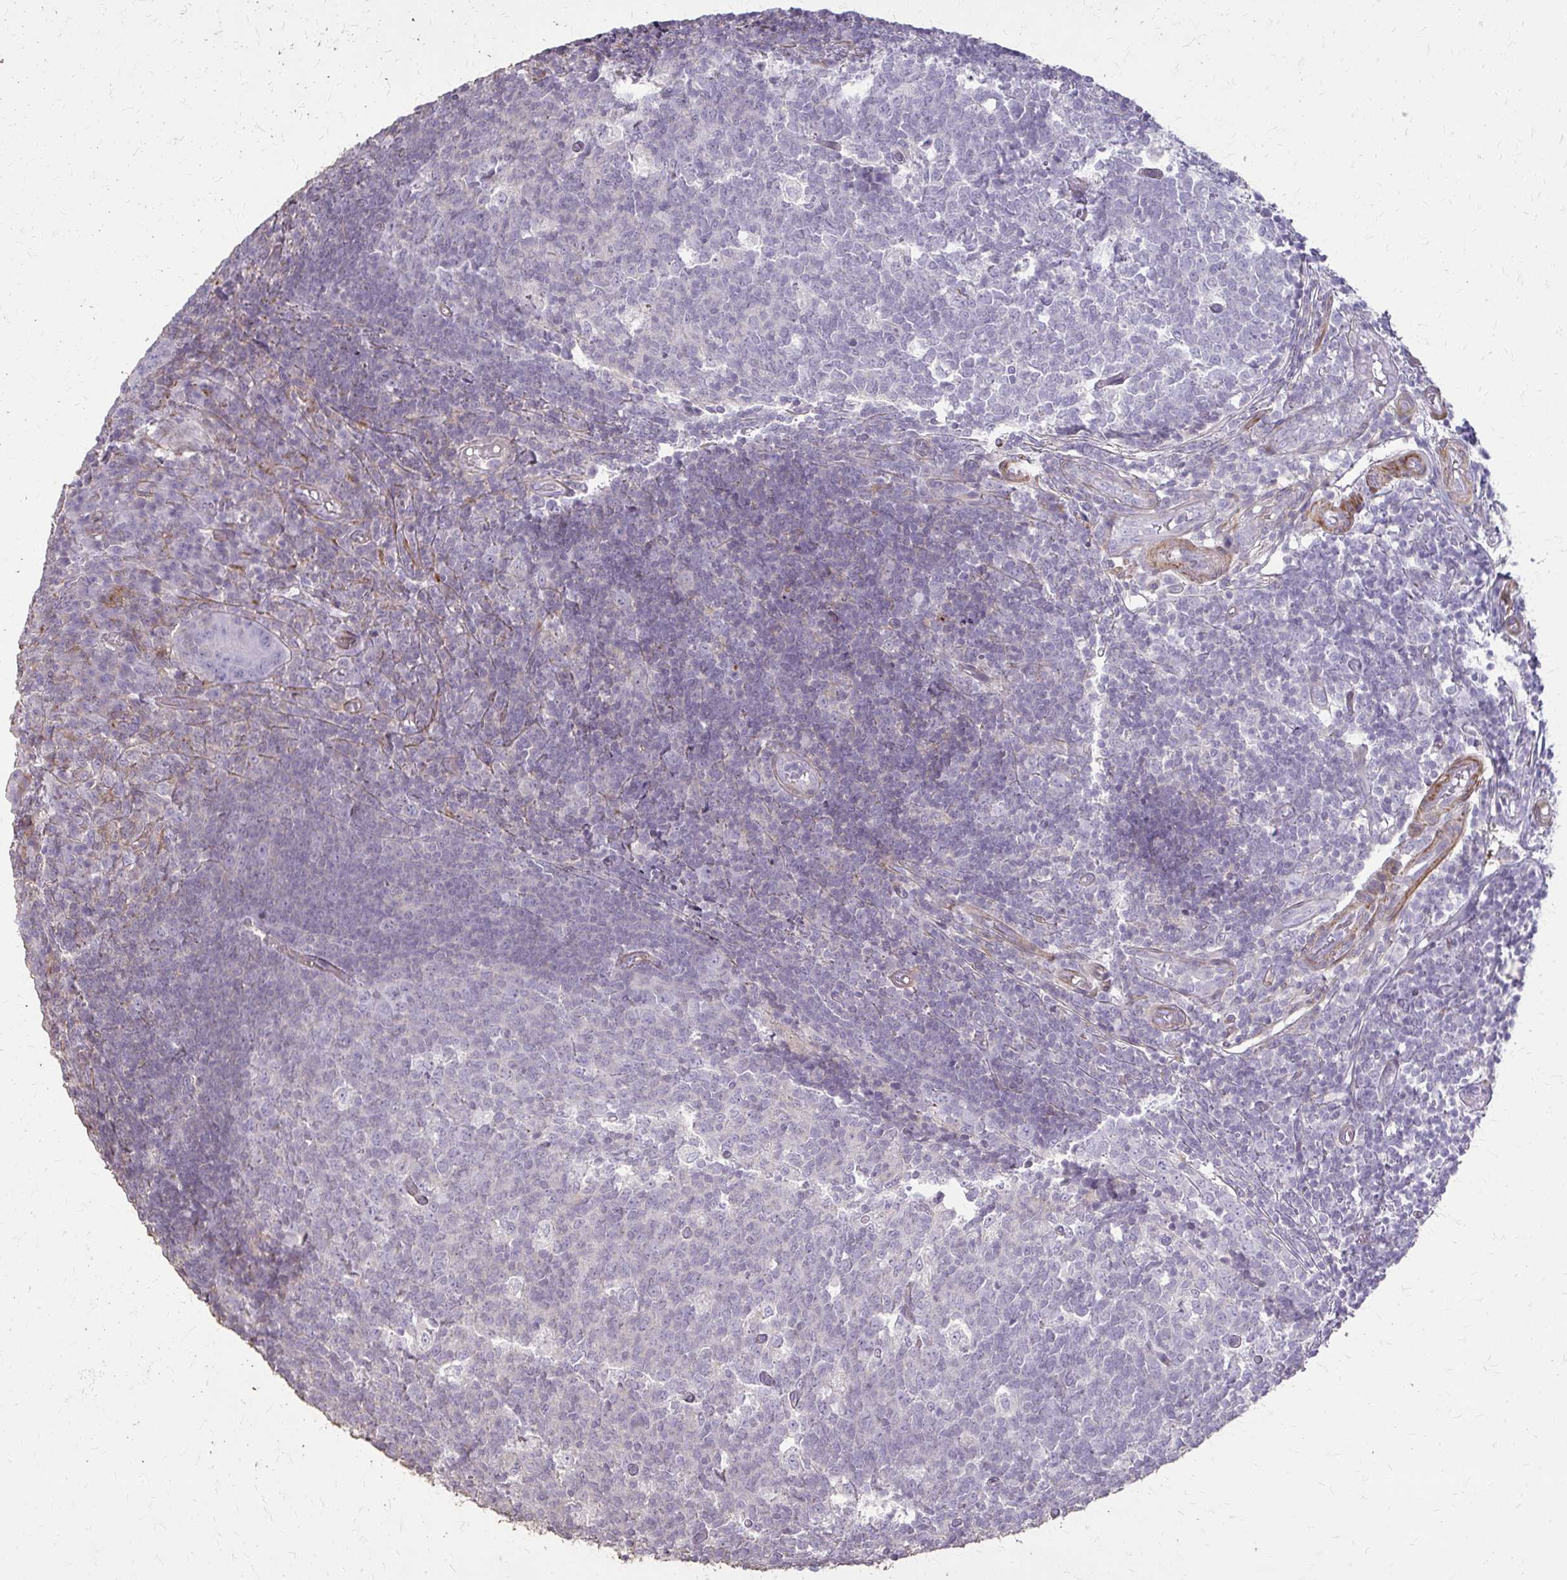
{"staining": {"intensity": "weak", "quantity": "<25%", "location": "cytoplasmic/membranous"}, "tissue": "appendix", "cell_type": "Glandular cells", "image_type": "normal", "snomed": [{"axis": "morphology", "description": "Normal tissue, NOS"}, {"axis": "topography", "description": "Appendix"}], "caption": "High magnification brightfield microscopy of normal appendix stained with DAB (brown) and counterstained with hematoxylin (blue): glandular cells show no significant expression.", "gene": "TENM4", "patient": {"sex": "male", "age": 18}}